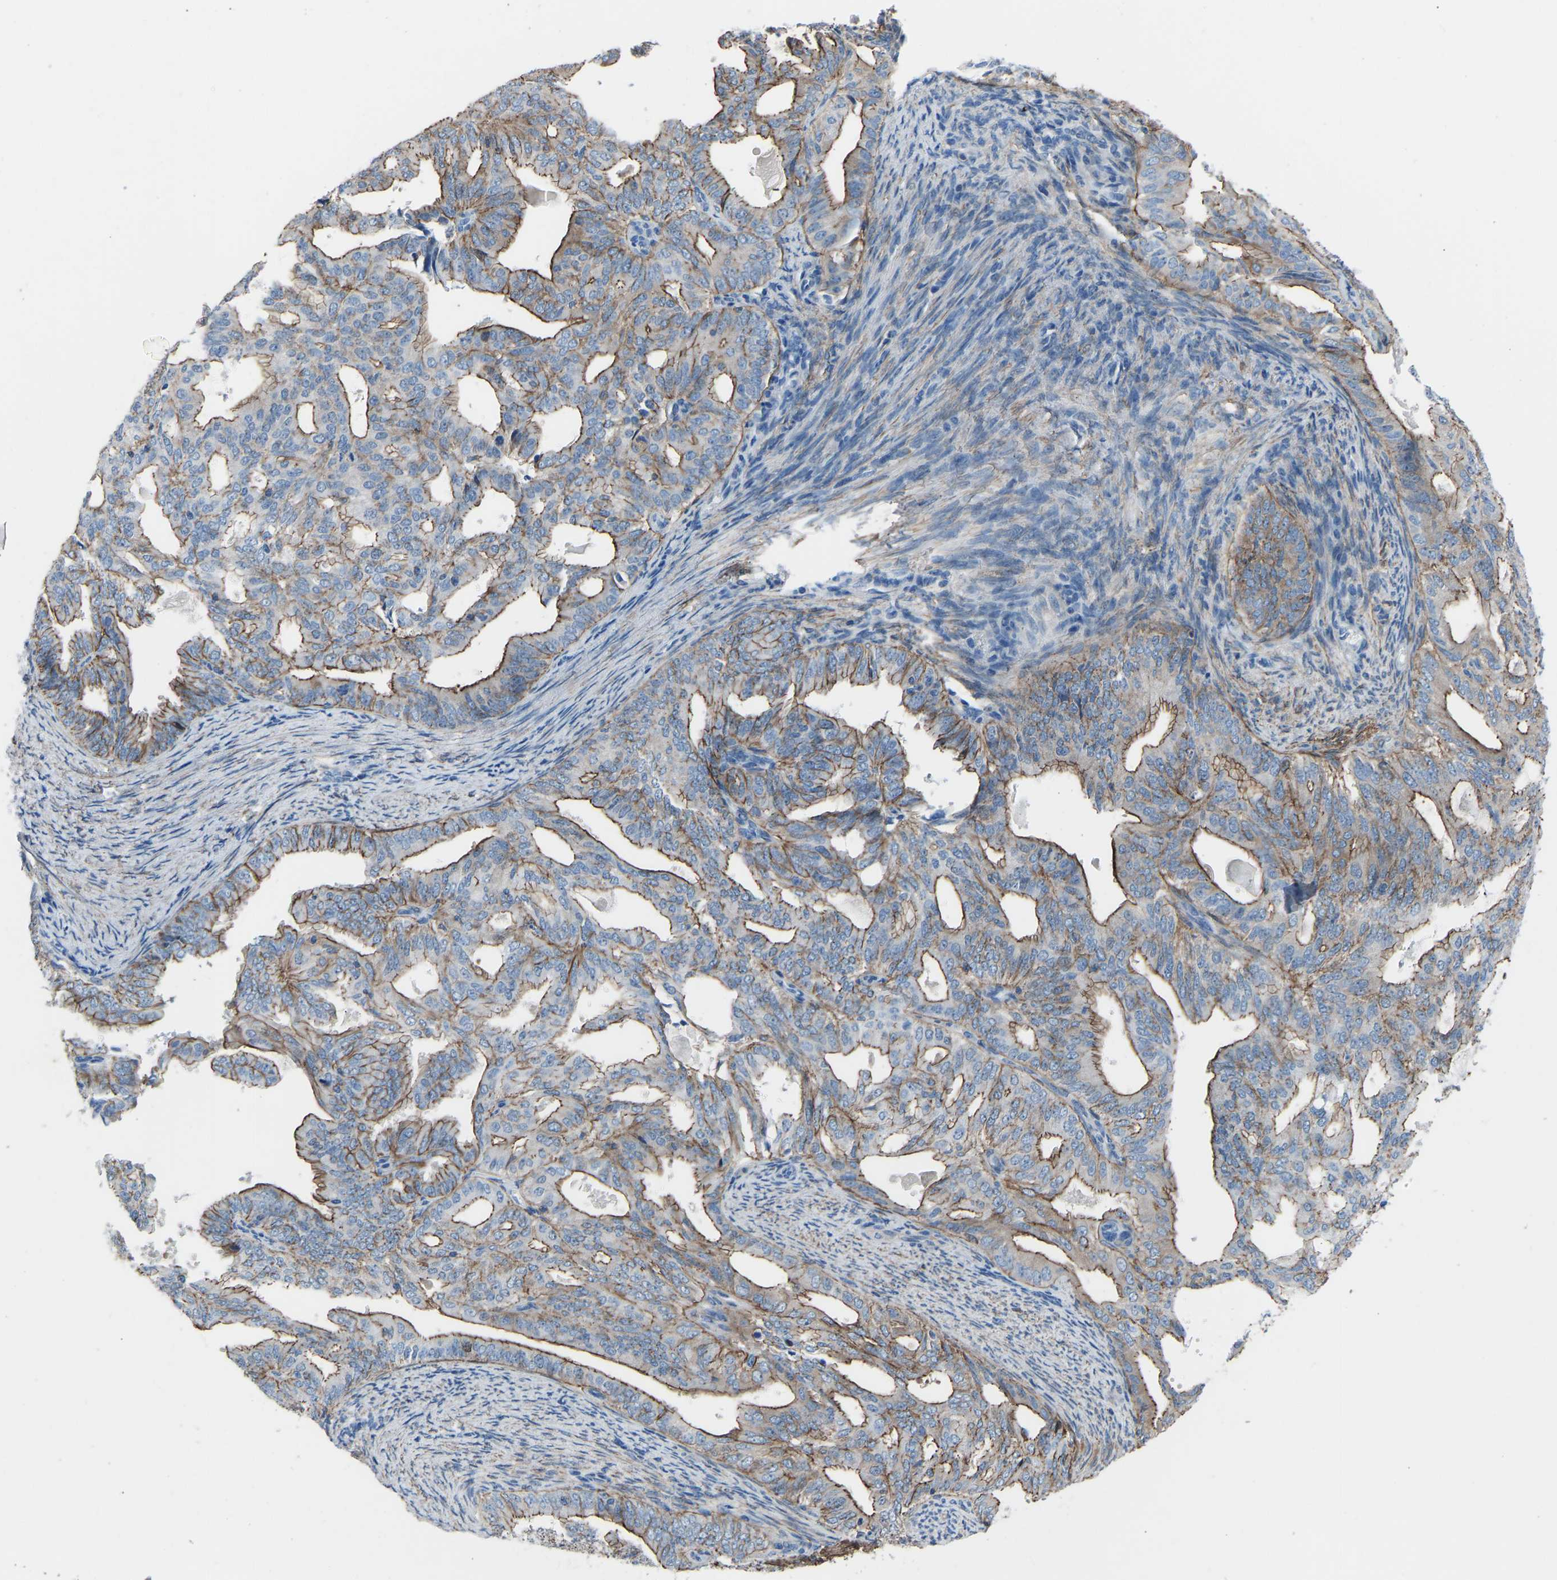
{"staining": {"intensity": "moderate", "quantity": "25%-75%", "location": "cytoplasmic/membranous"}, "tissue": "endometrial cancer", "cell_type": "Tumor cells", "image_type": "cancer", "snomed": [{"axis": "morphology", "description": "Adenocarcinoma, NOS"}, {"axis": "topography", "description": "Endometrium"}], "caption": "Immunohistochemistry (DAB (3,3'-diaminobenzidine)) staining of human endometrial cancer displays moderate cytoplasmic/membranous protein staining in approximately 25%-75% of tumor cells.", "gene": "MYH10", "patient": {"sex": "female", "age": 58}}